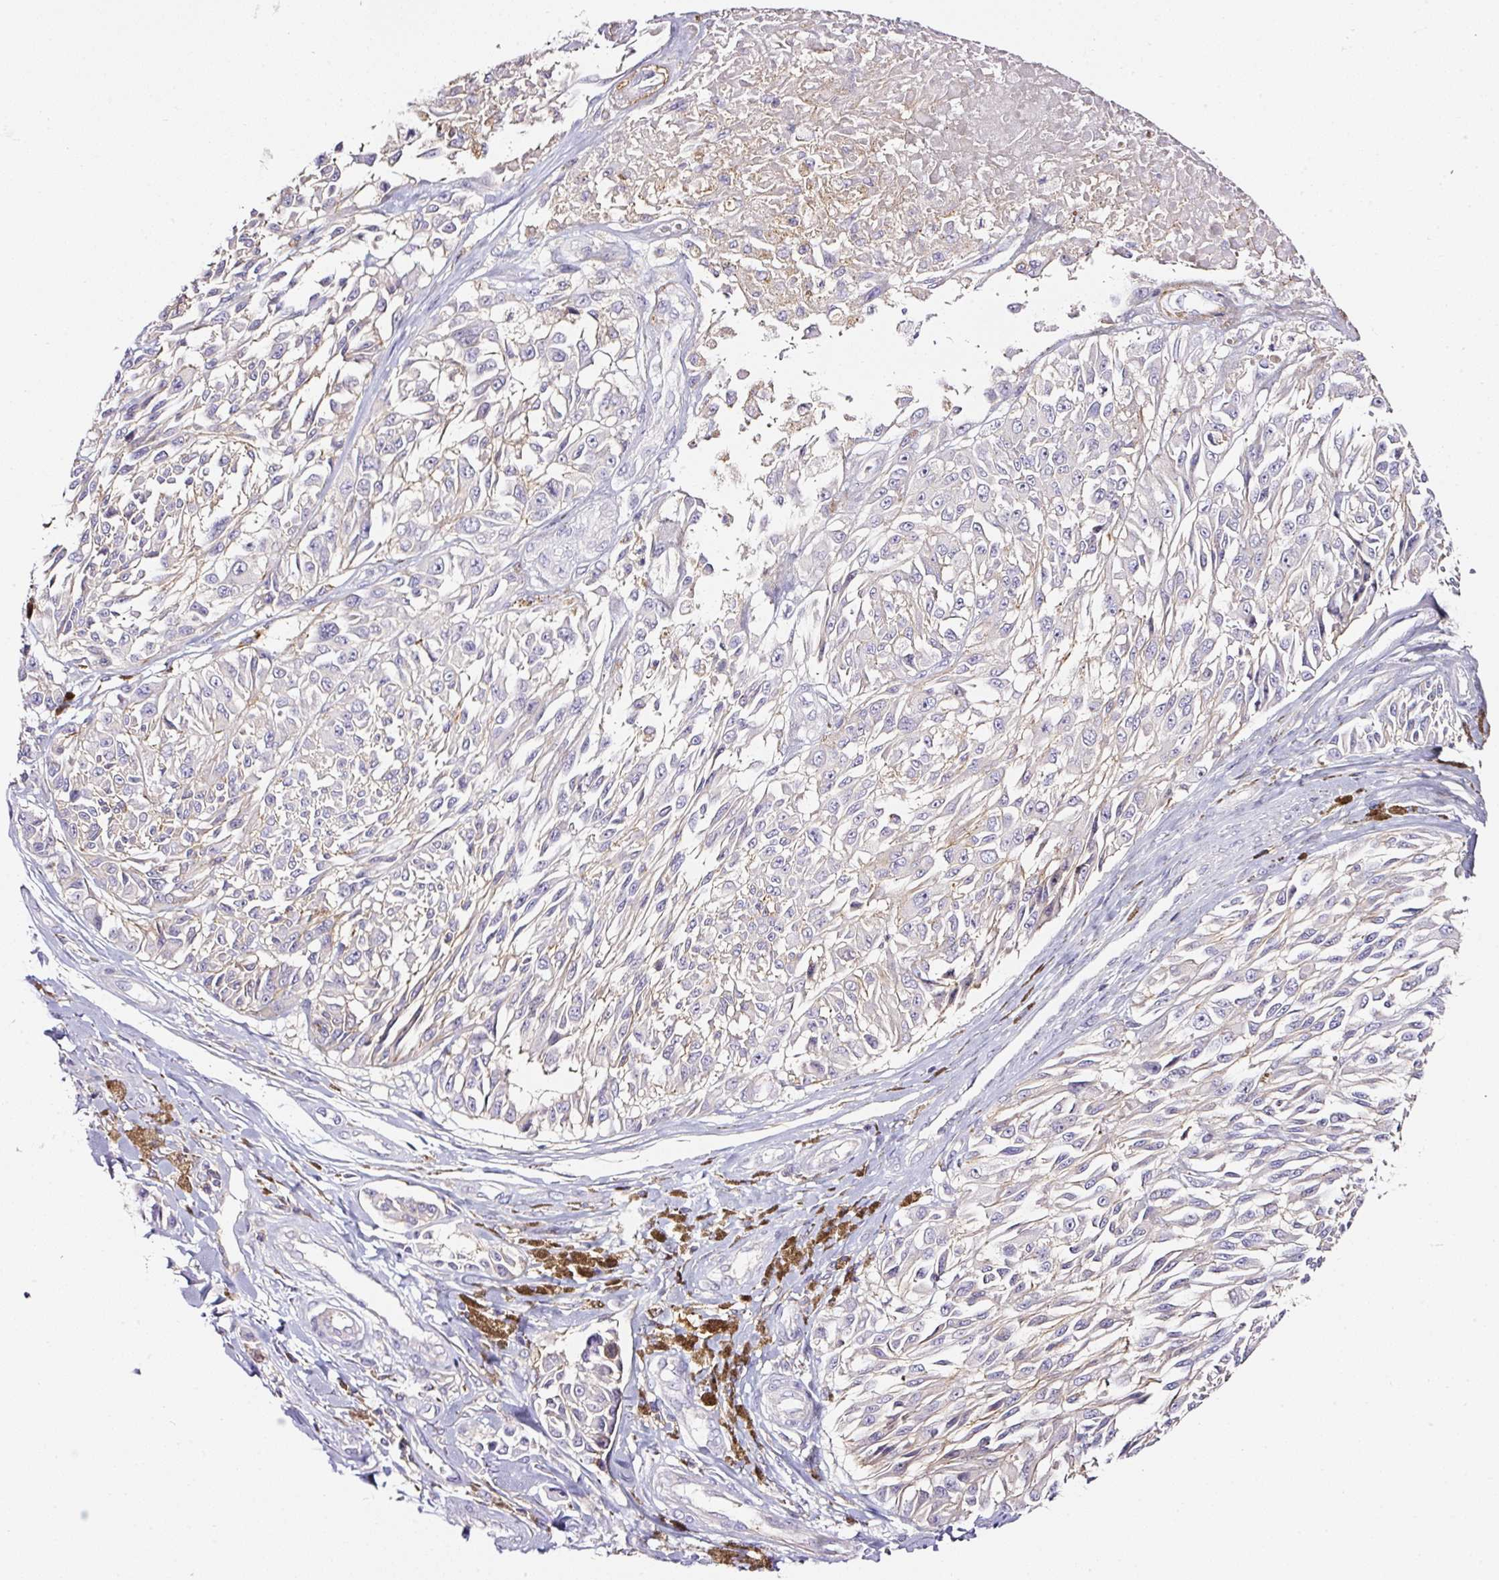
{"staining": {"intensity": "negative", "quantity": "none", "location": "none"}, "tissue": "melanoma", "cell_type": "Tumor cells", "image_type": "cancer", "snomed": [{"axis": "morphology", "description": "Malignant melanoma, NOS"}, {"axis": "topography", "description": "Skin"}], "caption": "Immunohistochemistry (IHC) of melanoma displays no positivity in tumor cells. (Stains: DAB (3,3'-diaminobenzidine) immunohistochemistry with hematoxylin counter stain, Microscopy: brightfield microscopy at high magnification).", "gene": "CD47", "patient": {"sex": "male", "age": 94}}